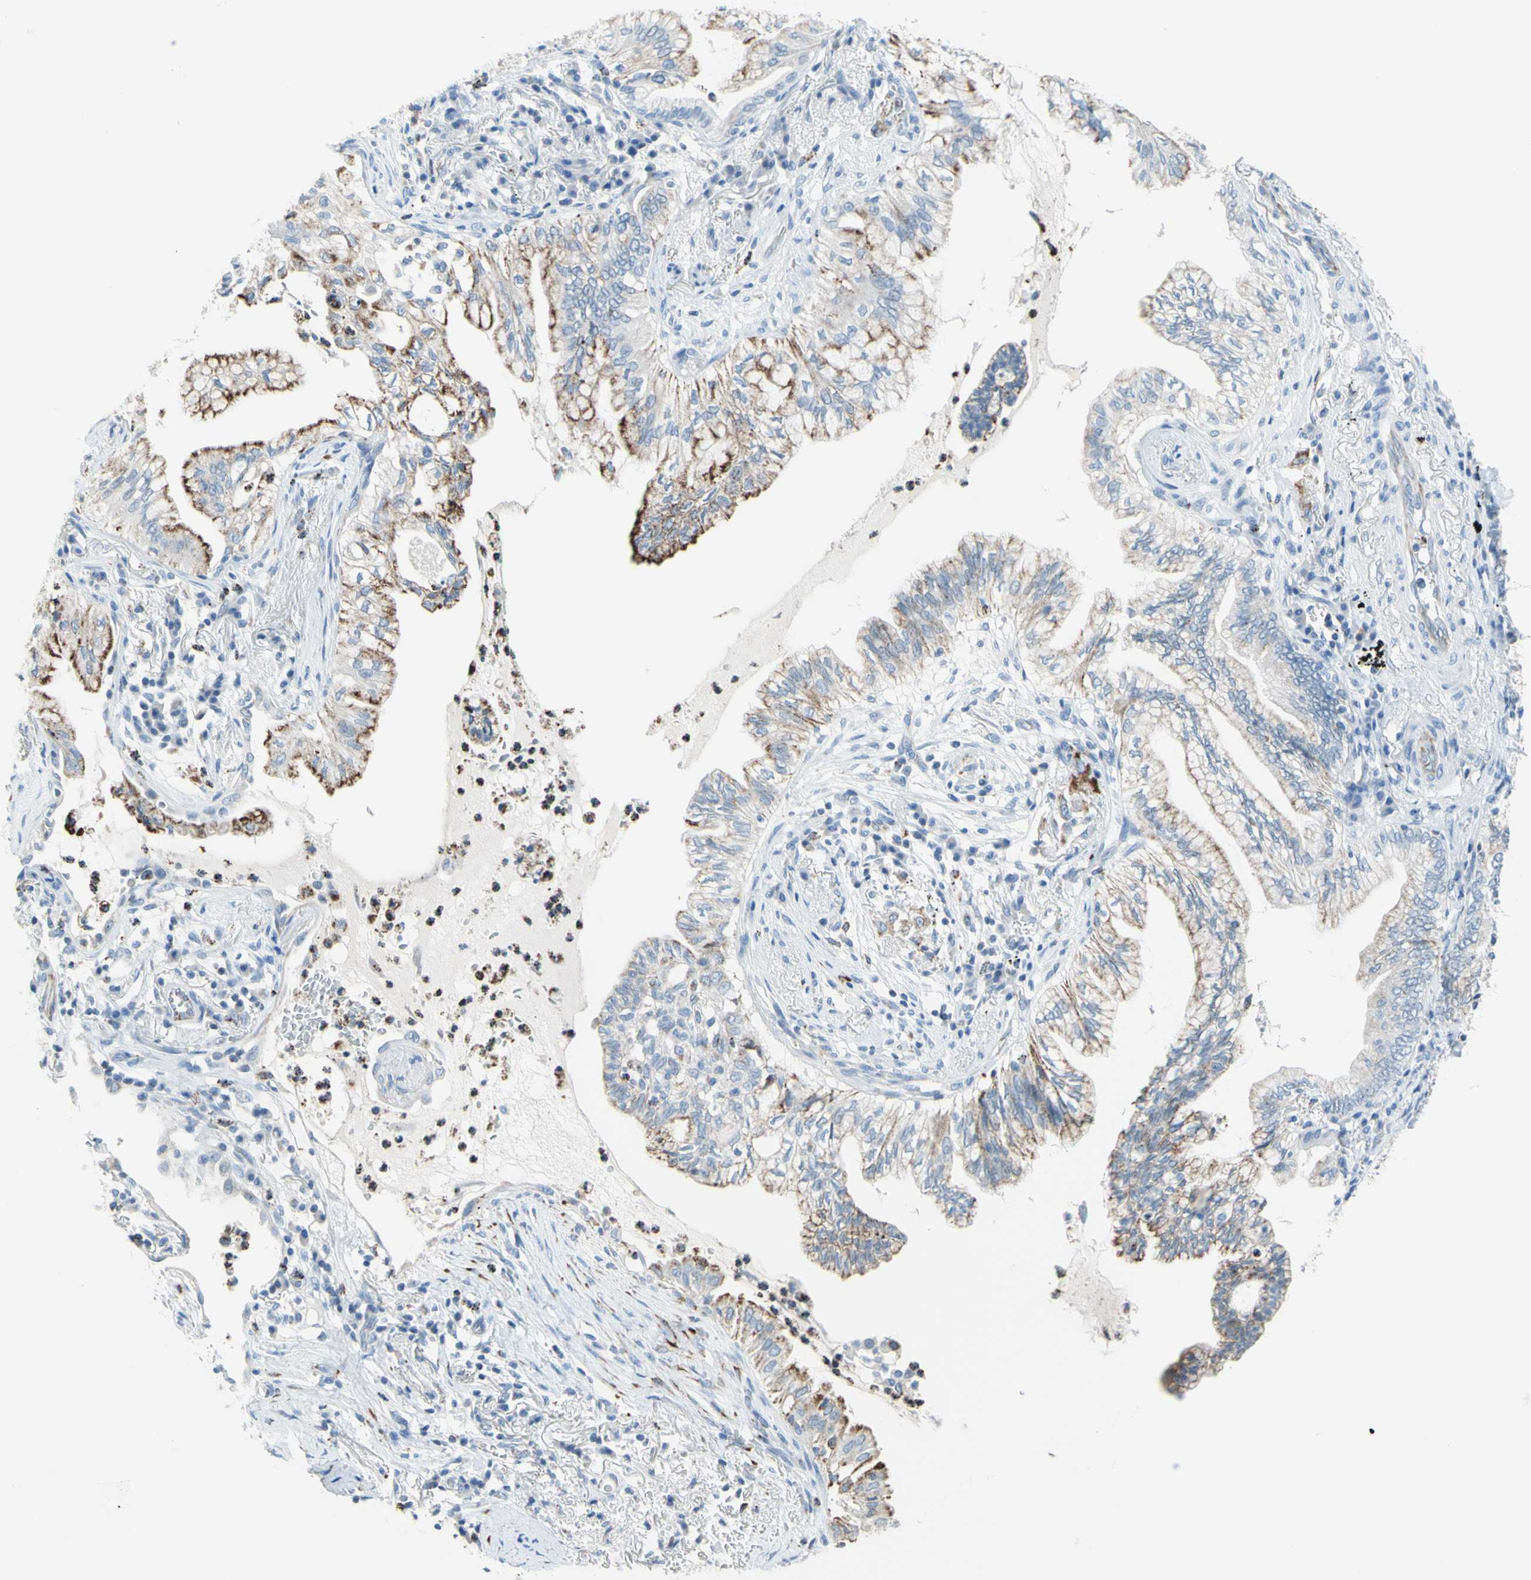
{"staining": {"intensity": "moderate", "quantity": ">75%", "location": "cytoplasmic/membranous"}, "tissue": "lung cancer", "cell_type": "Tumor cells", "image_type": "cancer", "snomed": [{"axis": "morphology", "description": "Adenocarcinoma, NOS"}, {"axis": "topography", "description": "Lung"}], "caption": "Immunohistochemical staining of lung cancer (adenocarcinoma) demonstrates moderate cytoplasmic/membranous protein staining in about >75% of tumor cells.", "gene": "CYSLTR1", "patient": {"sex": "female", "age": 70}}